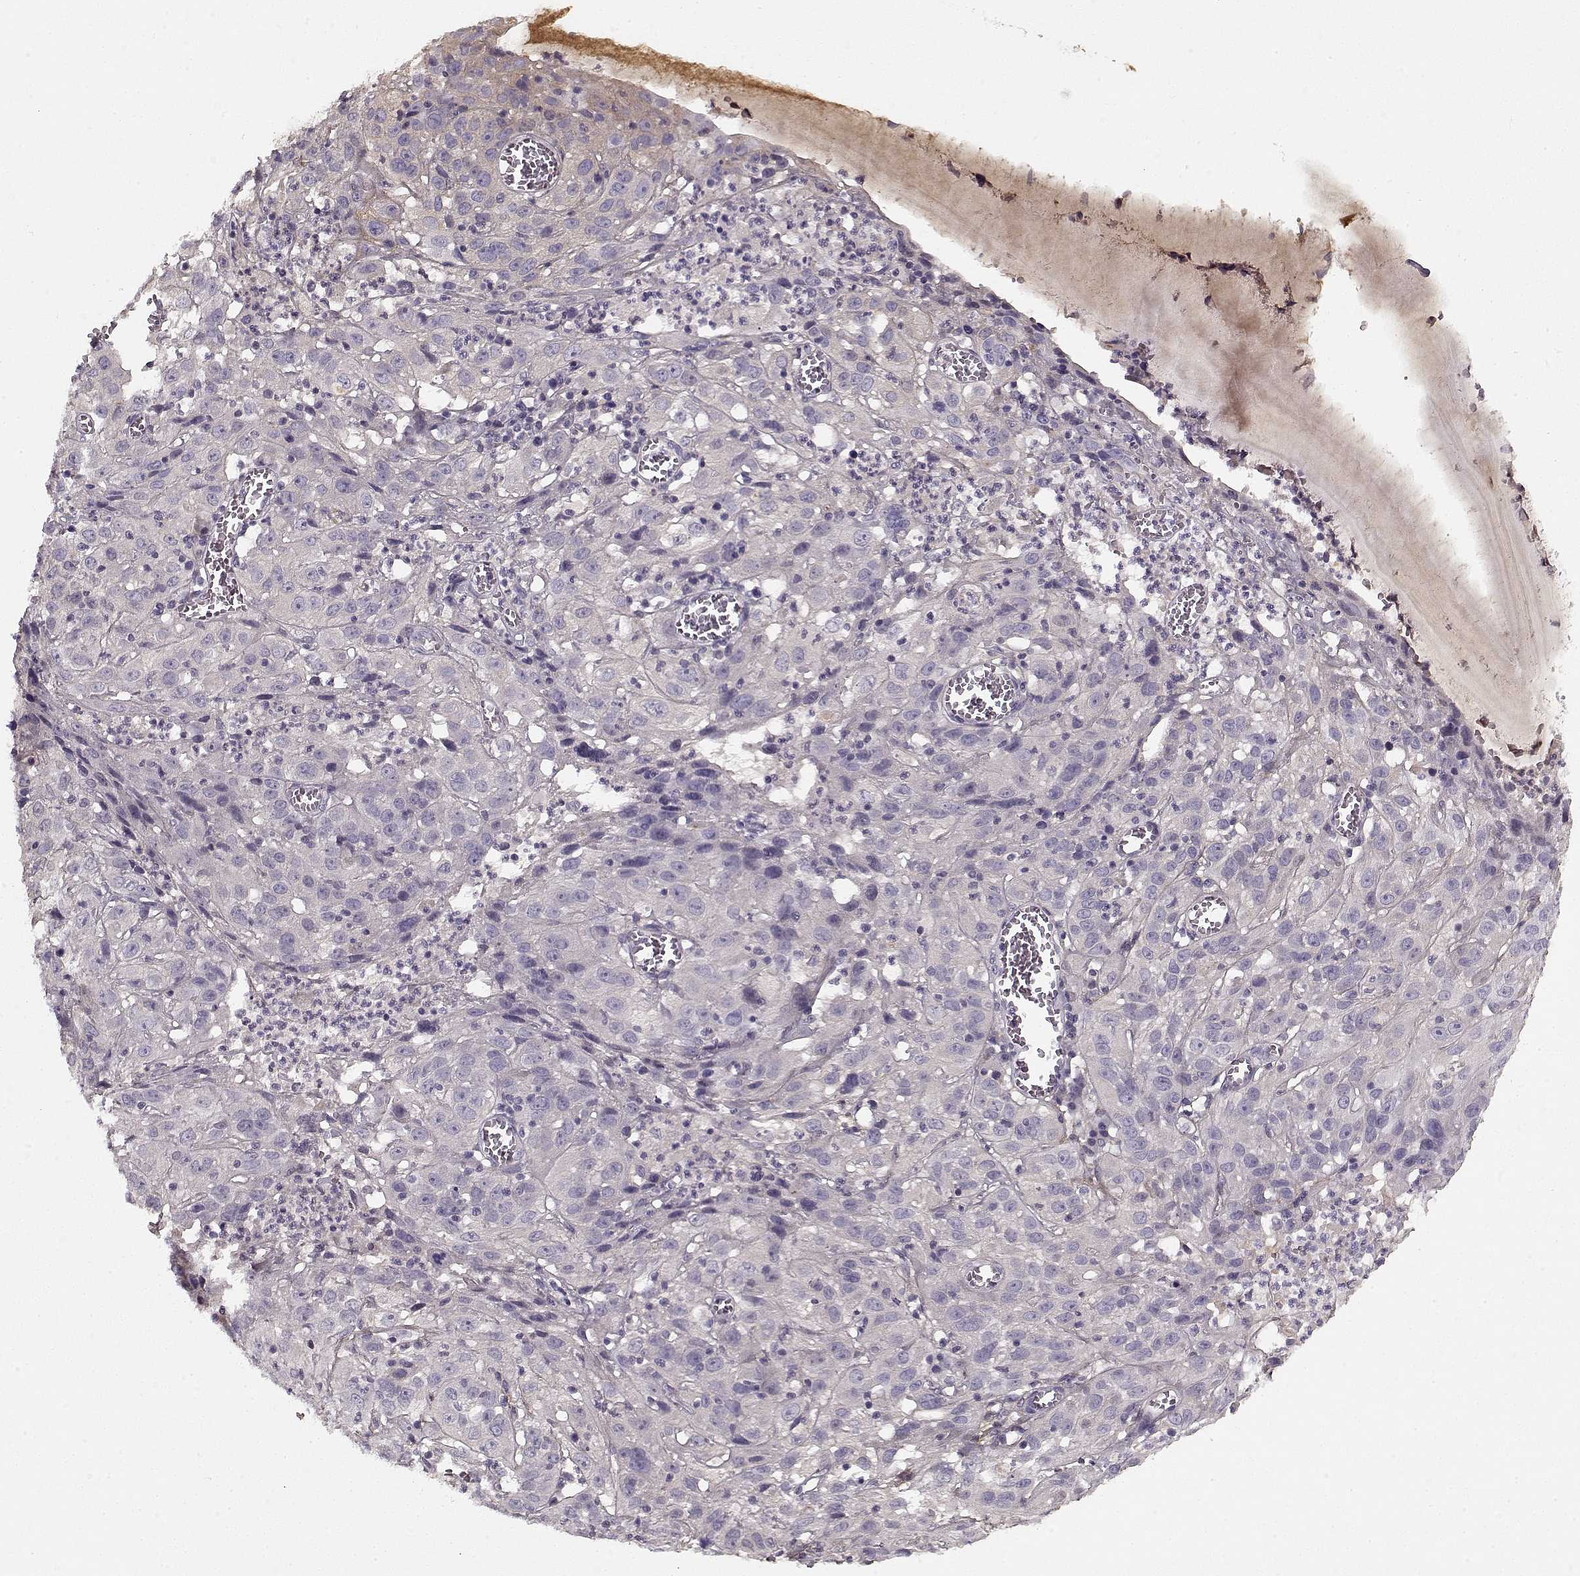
{"staining": {"intensity": "negative", "quantity": "none", "location": "none"}, "tissue": "cervical cancer", "cell_type": "Tumor cells", "image_type": "cancer", "snomed": [{"axis": "morphology", "description": "Squamous cell carcinoma, NOS"}, {"axis": "topography", "description": "Cervix"}], "caption": "IHC micrograph of neoplastic tissue: human cervical cancer stained with DAB (3,3'-diaminobenzidine) exhibits no significant protein expression in tumor cells.", "gene": "LUM", "patient": {"sex": "female", "age": 32}}